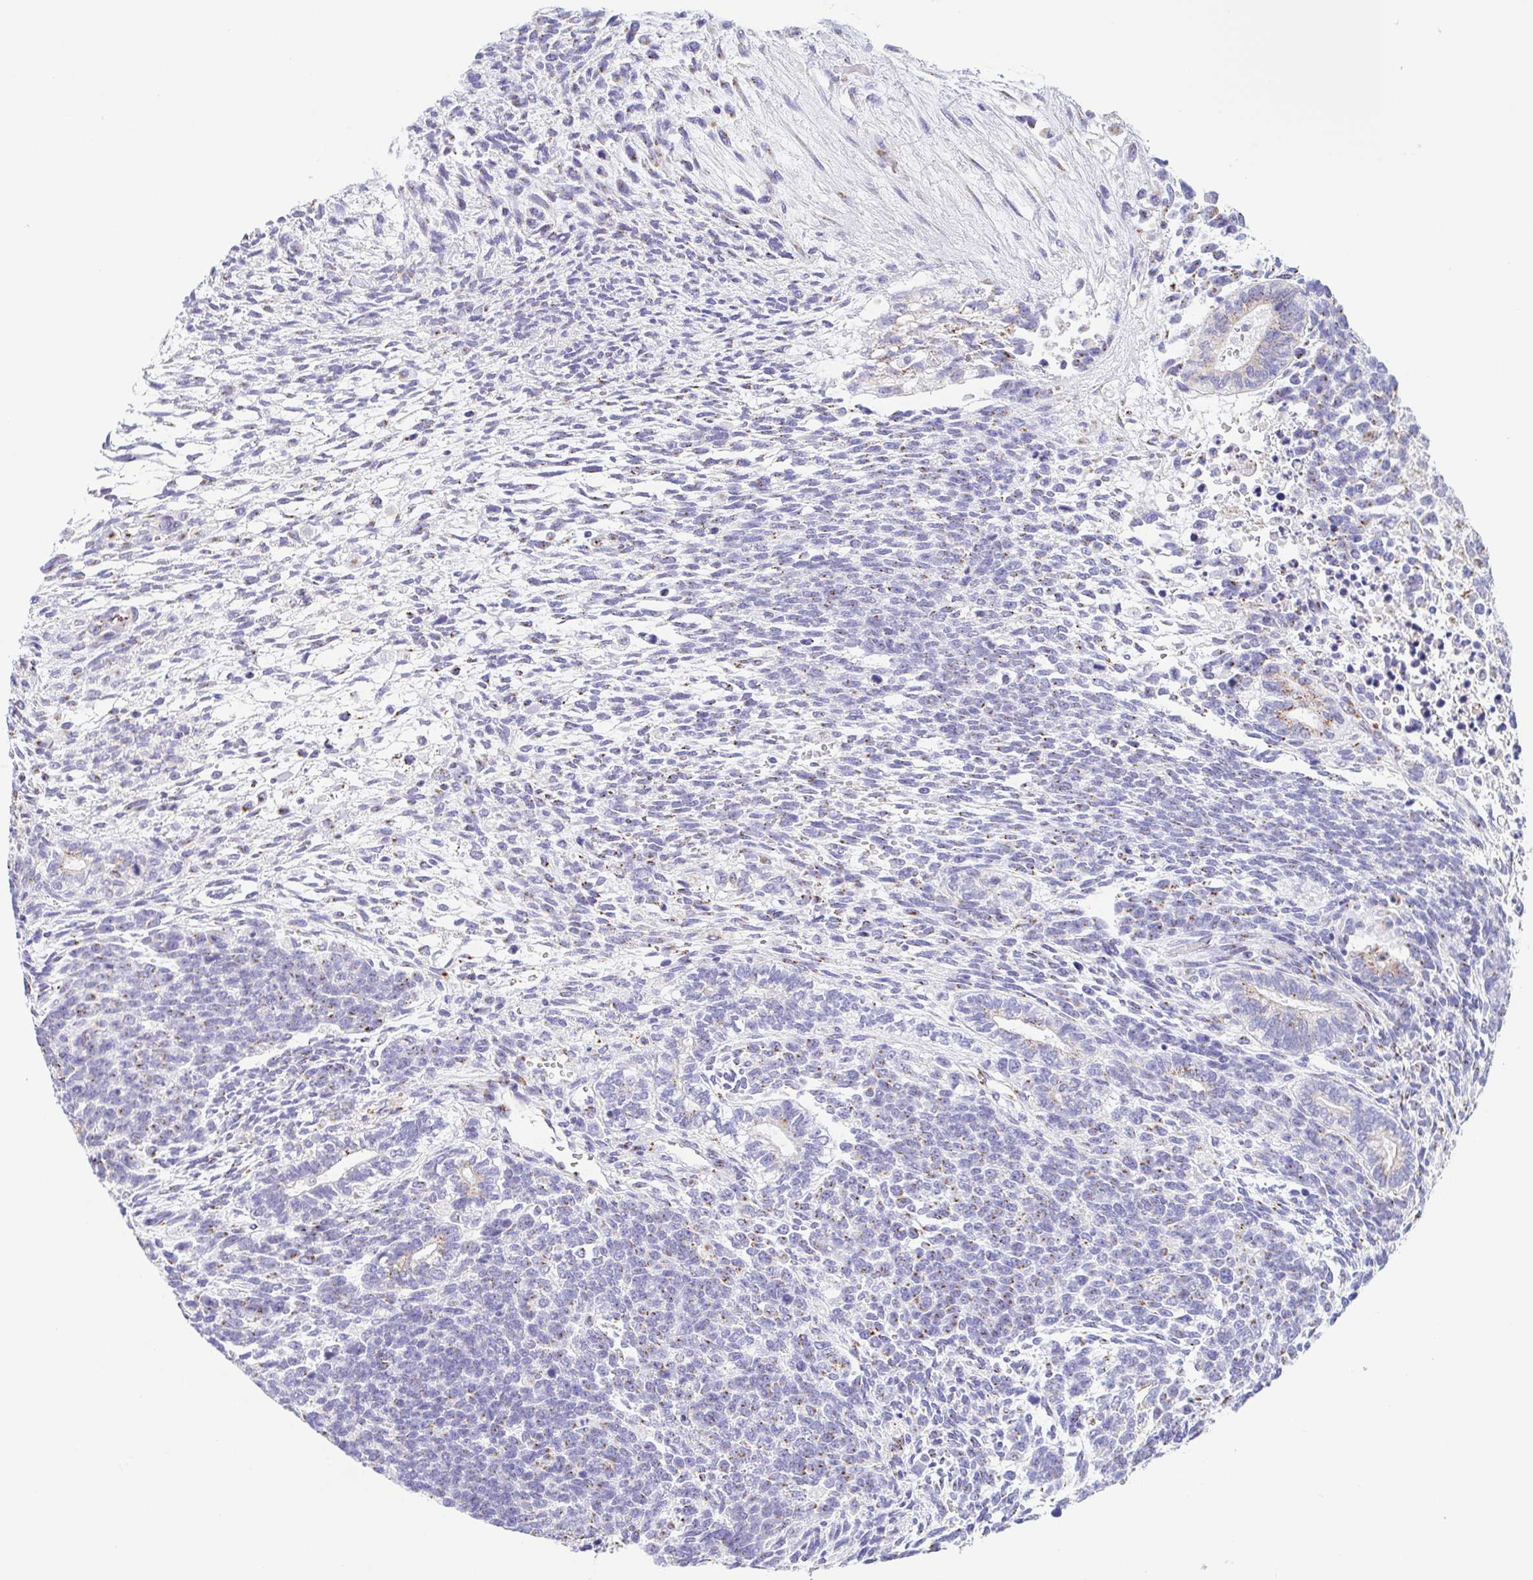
{"staining": {"intensity": "weak", "quantity": "<25%", "location": "cytoplasmic/membranous"}, "tissue": "testis cancer", "cell_type": "Tumor cells", "image_type": "cancer", "snomed": [{"axis": "morphology", "description": "Carcinoma, Embryonal, NOS"}, {"axis": "topography", "description": "Testis"}], "caption": "Tumor cells show no significant expression in testis embryonal carcinoma.", "gene": "SULT1B1", "patient": {"sex": "male", "age": 23}}